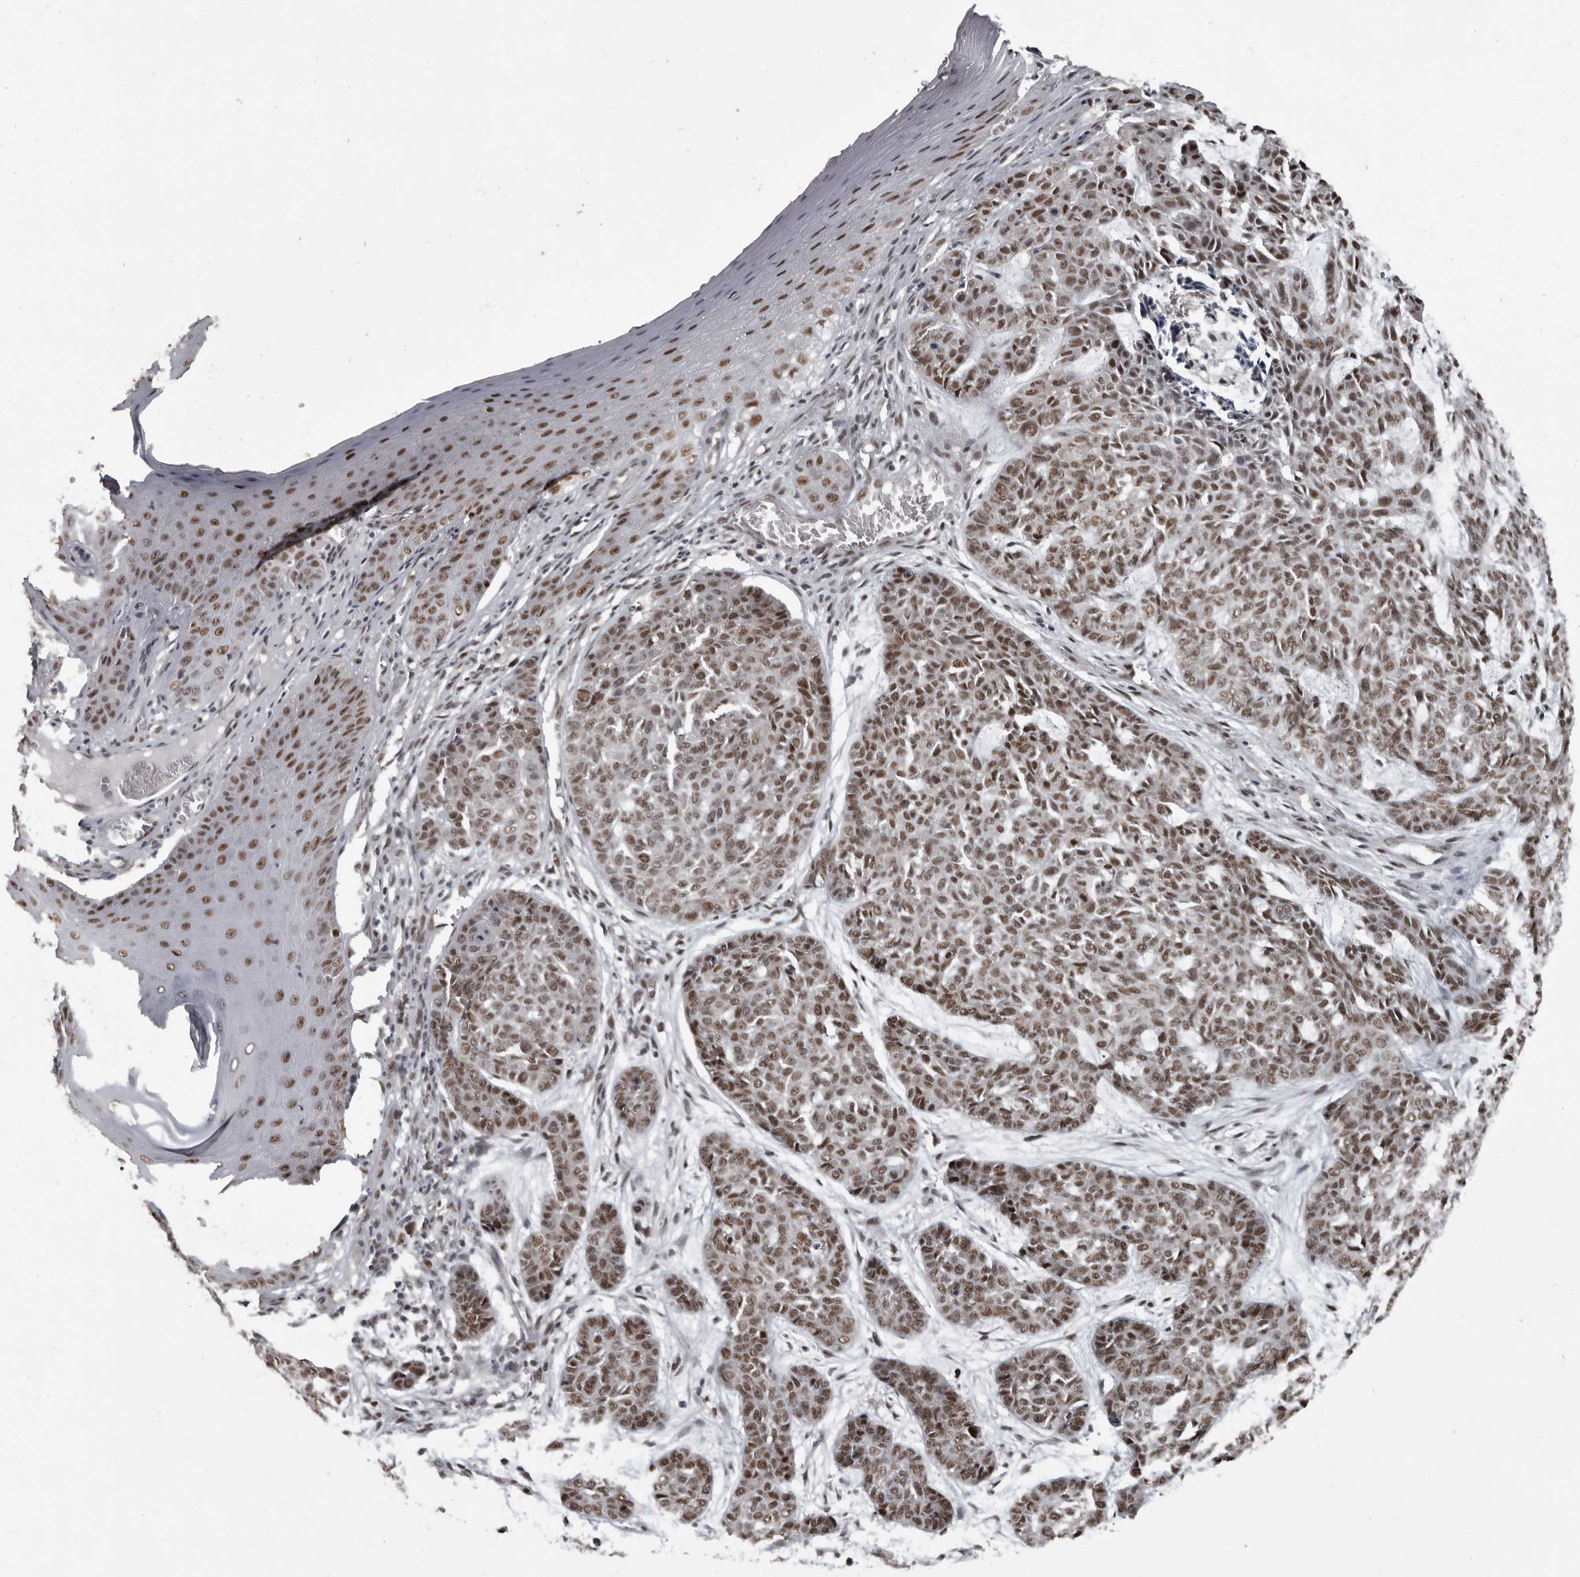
{"staining": {"intensity": "moderate", "quantity": ">75%", "location": "nuclear"}, "tissue": "skin cancer", "cell_type": "Tumor cells", "image_type": "cancer", "snomed": [{"axis": "morphology", "description": "Basal cell carcinoma"}, {"axis": "topography", "description": "Skin"}], "caption": "An image showing moderate nuclear expression in about >75% of tumor cells in basal cell carcinoma (skin), as visualized by brown immunohistochemical staining.", "gene": "CHD1L", "patient": {"sex": "female", "age": 64}}